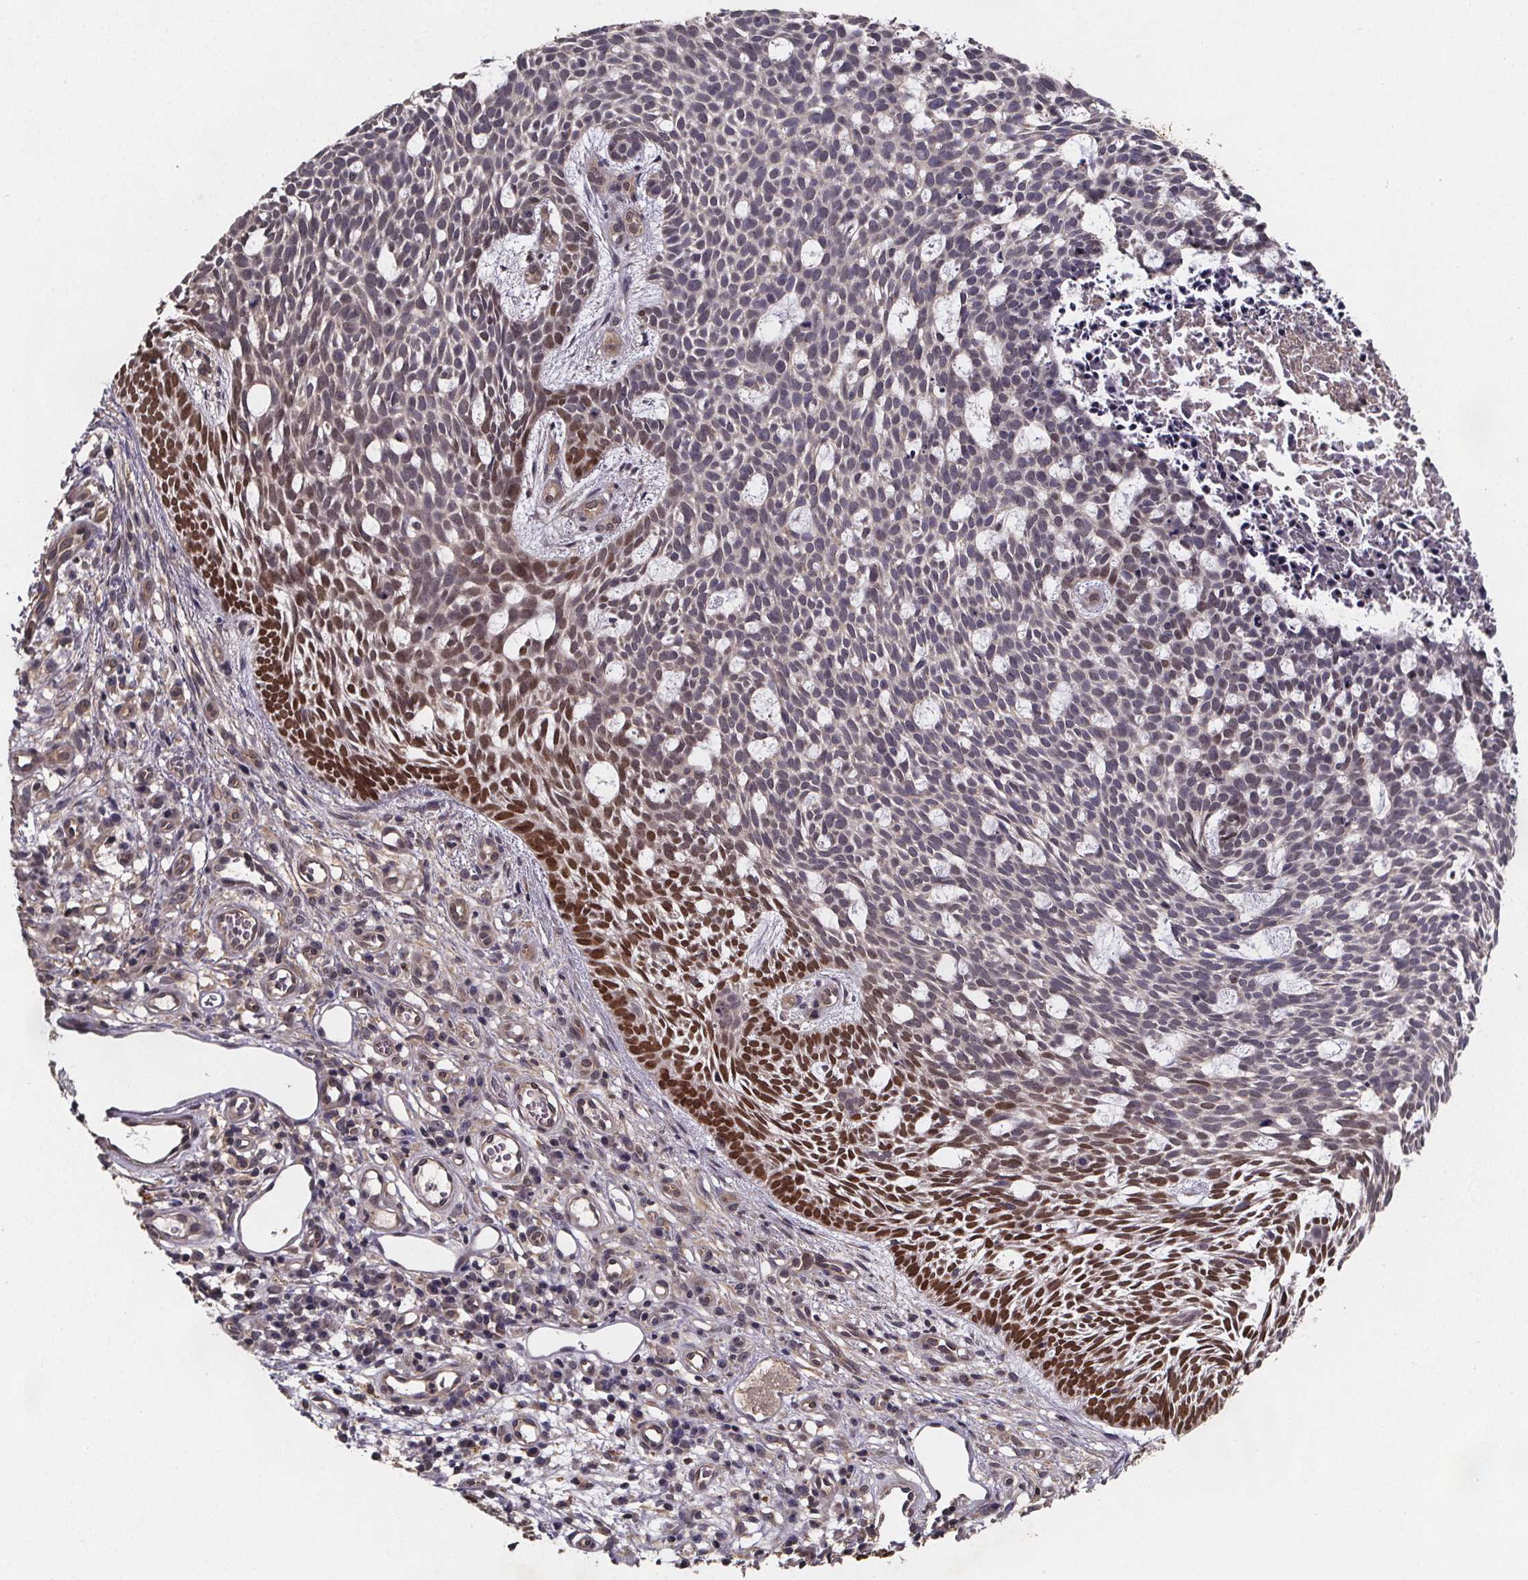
{"staining": {"intensity": "moderate", "quantity": "<25%", "location": "nuclear"}, "tissue": "skin cancer", "cell_type": "Tumor cells", "image_type": "cancer", "snomed": [{"axis": "morphology", "description": "Basal cell carcinoma"}, {"axis": "topography", "description": "Skin"}], "caption": "A low amount of moderate nuclear positivity is appreciated in approximately <25% of tumor cells in basal cell carcinoma (skin) tissue. The protein of interest is shown in brown color, while the nuclei are stained blue.", "gene": "PIERCE2", "patient": {"sex": "male", "age": 59}}